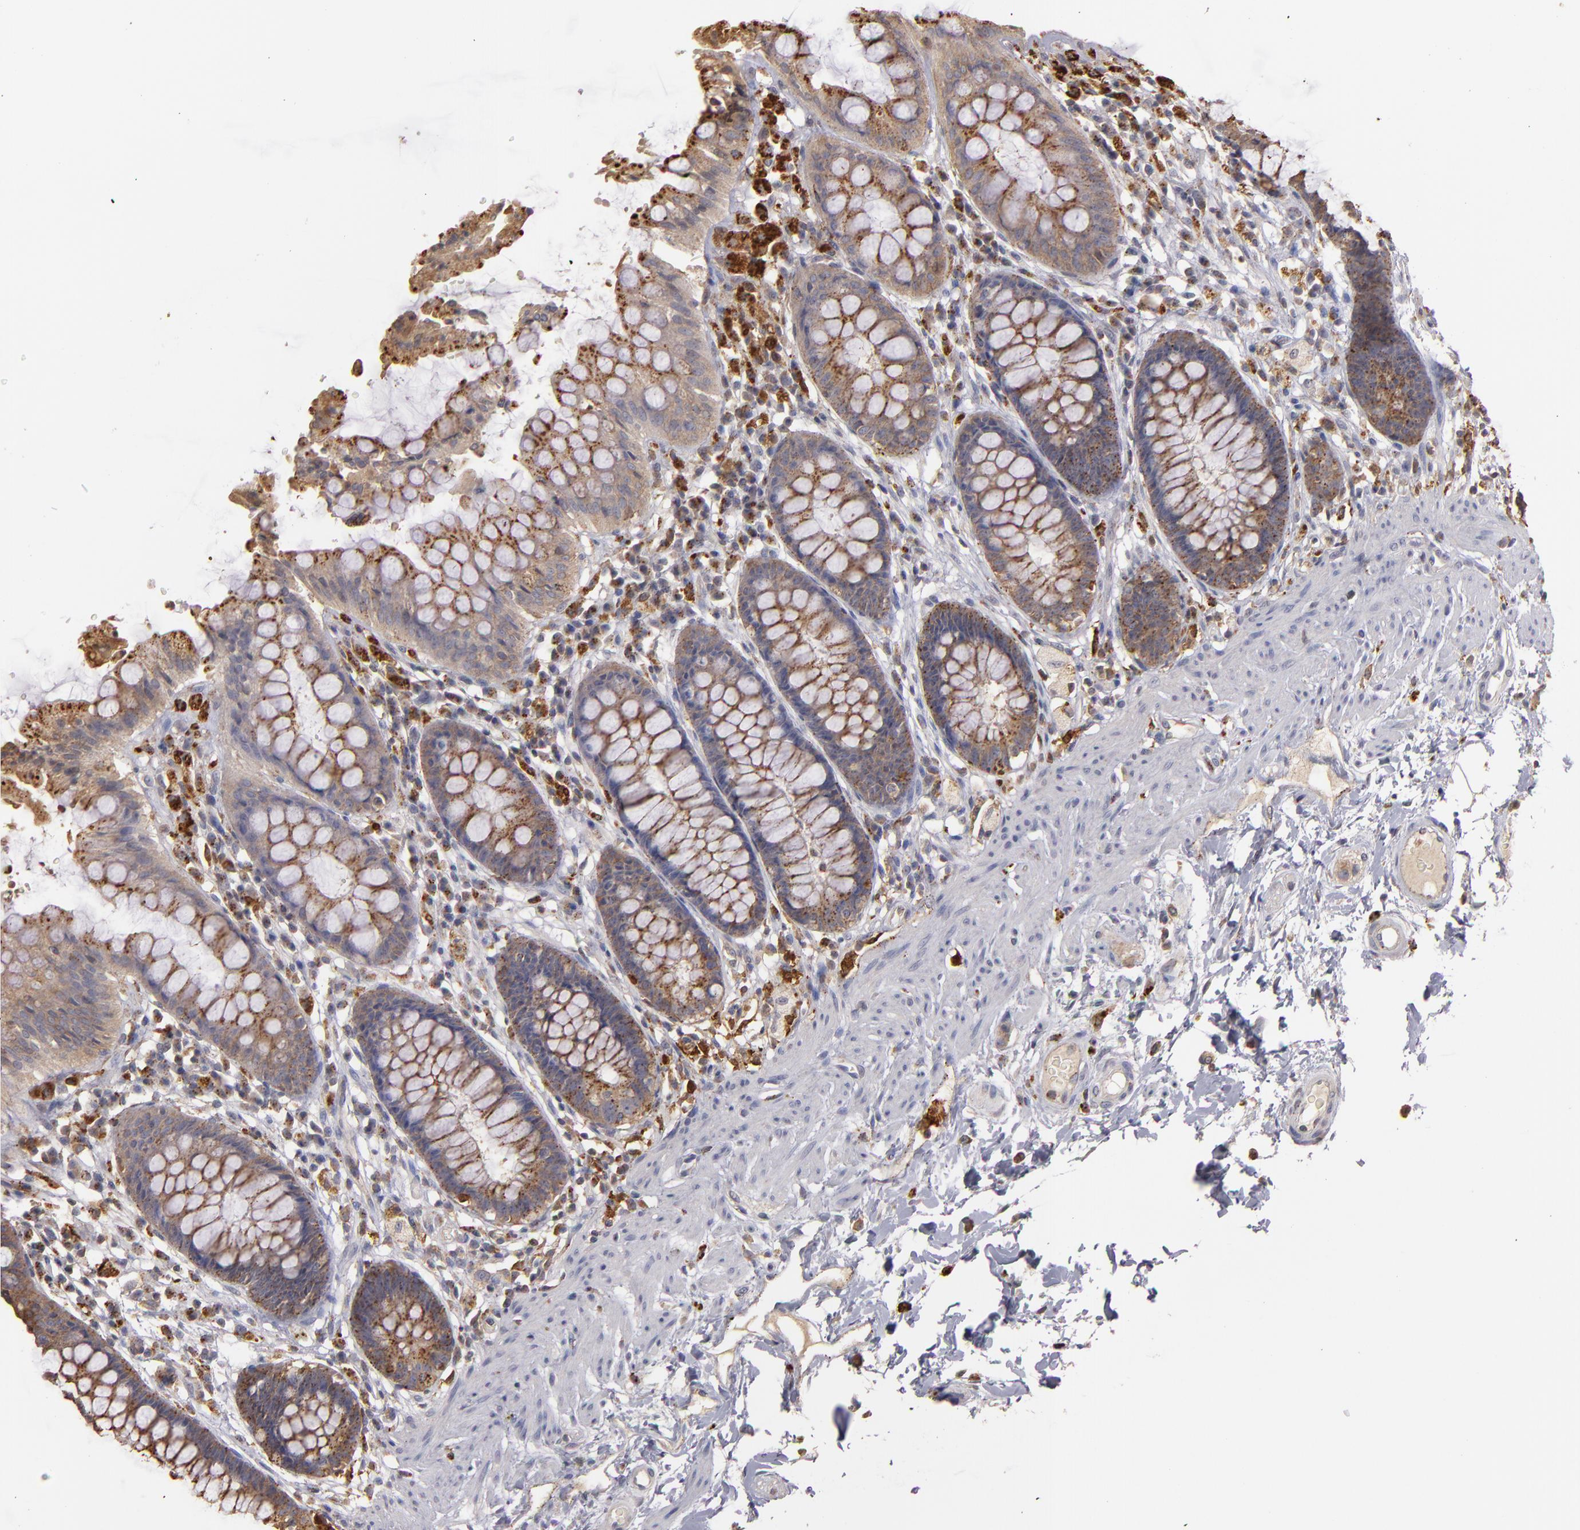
{"staining": {"intensity": "moderate", "quantity": ">75%", "location": "cytoplasmic/membranous"}, "tissue": "rectum", "cell_type": "Glandular cells", "image_type": "normal", "snomed": [{"axis": "morphology", "description": "Normal tissue, NOS"}, {"axis": "topography", "description": "Rectum"}], "caption": "DAB immunohistochemical staining of normal human rectum shows moderate cytoplasmic/membranous protein staining in about >75% of glandular cells.", "gene": "TRAF1", "patient": {"sex": "female", "age": 46}}